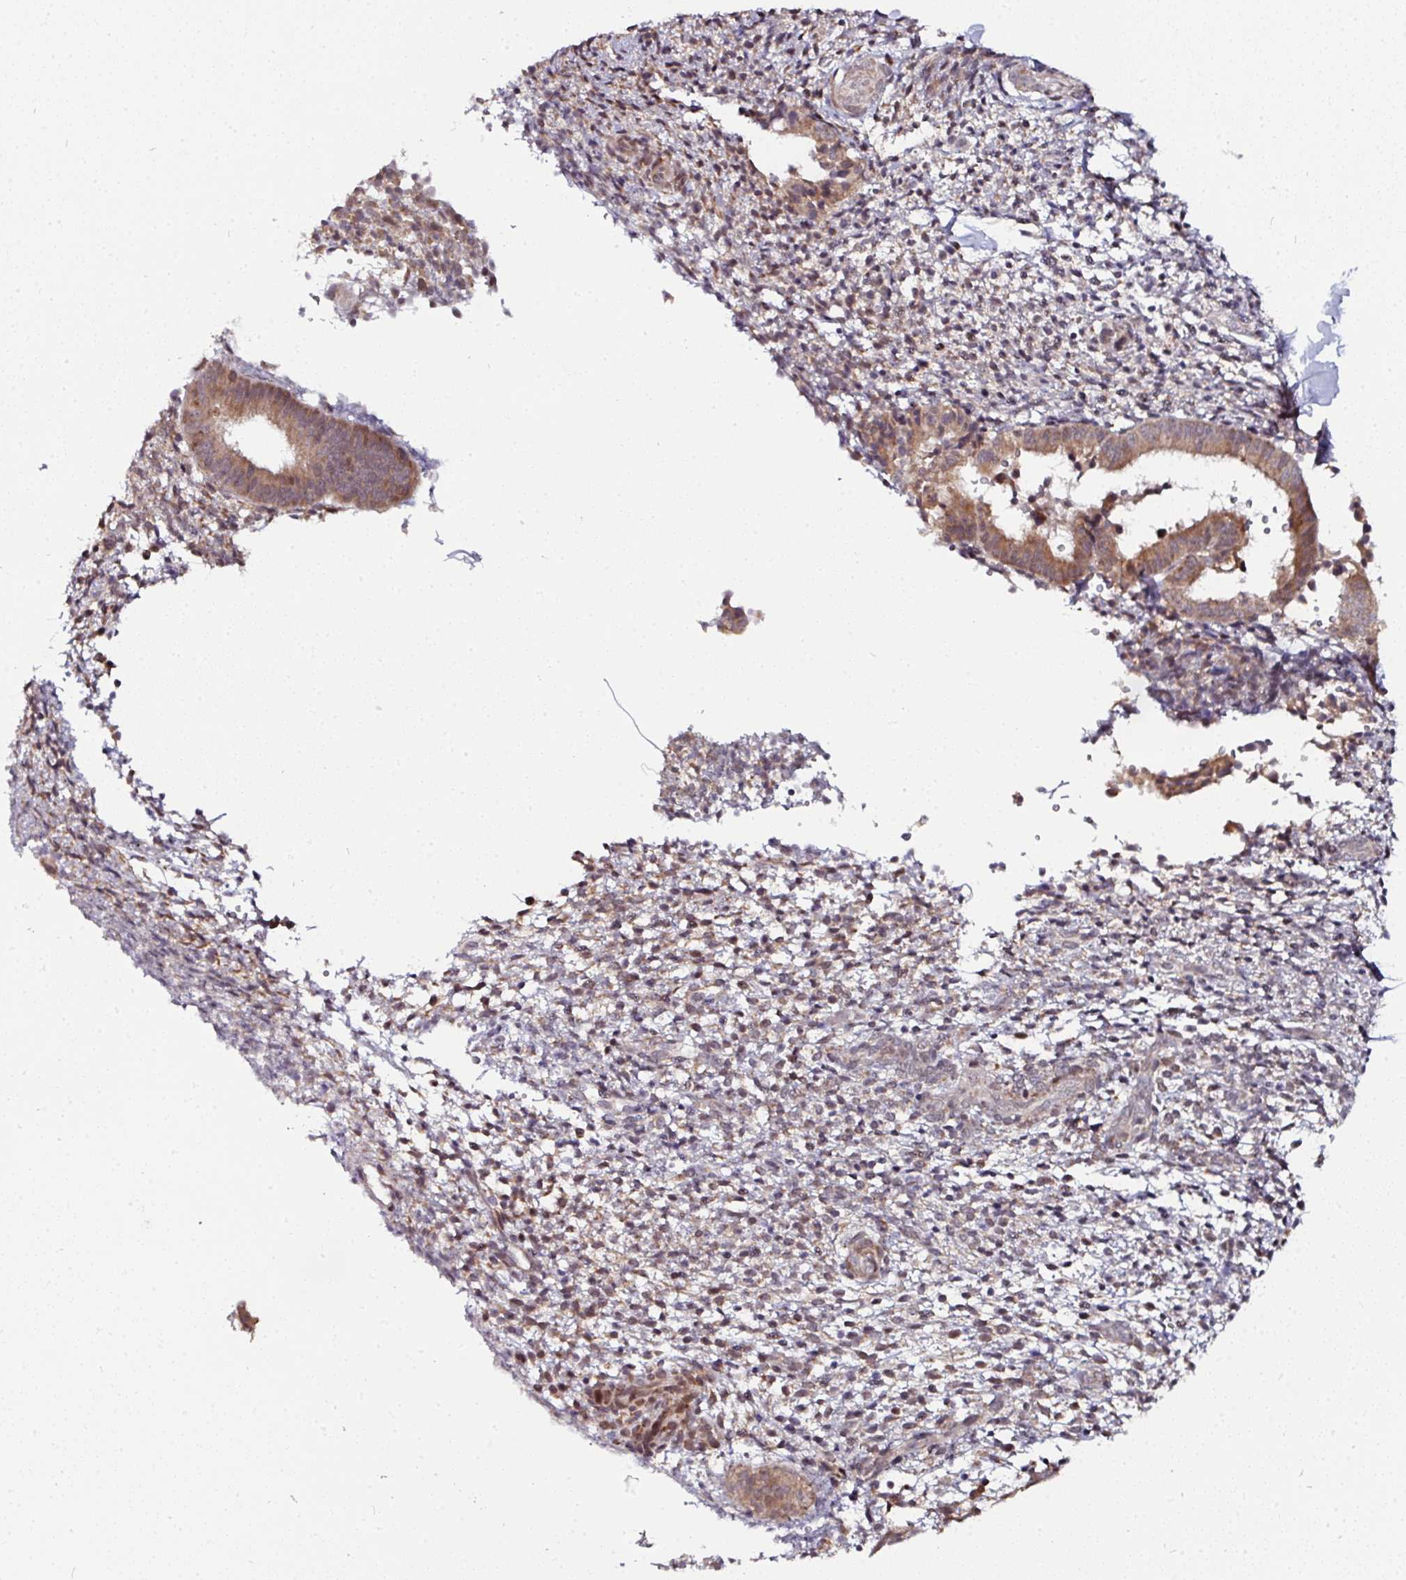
{"staining": {"intensity": "negative", "quantity": "none", "location": "none"}, "tissue": "endometrium", "cell_type": "Cells in endometrial stroma", "image_type": "normal", "snomed": [{"axis": "morphology", "description": "Normal tissue, NOS"}, {"axis": "topography", "description": "Endometrium"}], "caption": "Image shows no protein expression in cells in endometrial stroma of normal endometrium. The staining was performed using DAB to visualize the protein expression in brown, while the nuclei were stained in blue with hematoxylin (Magnification: 20x).", "gene": "APOLD1", "patient": {"sex": "female", "age": 49}}